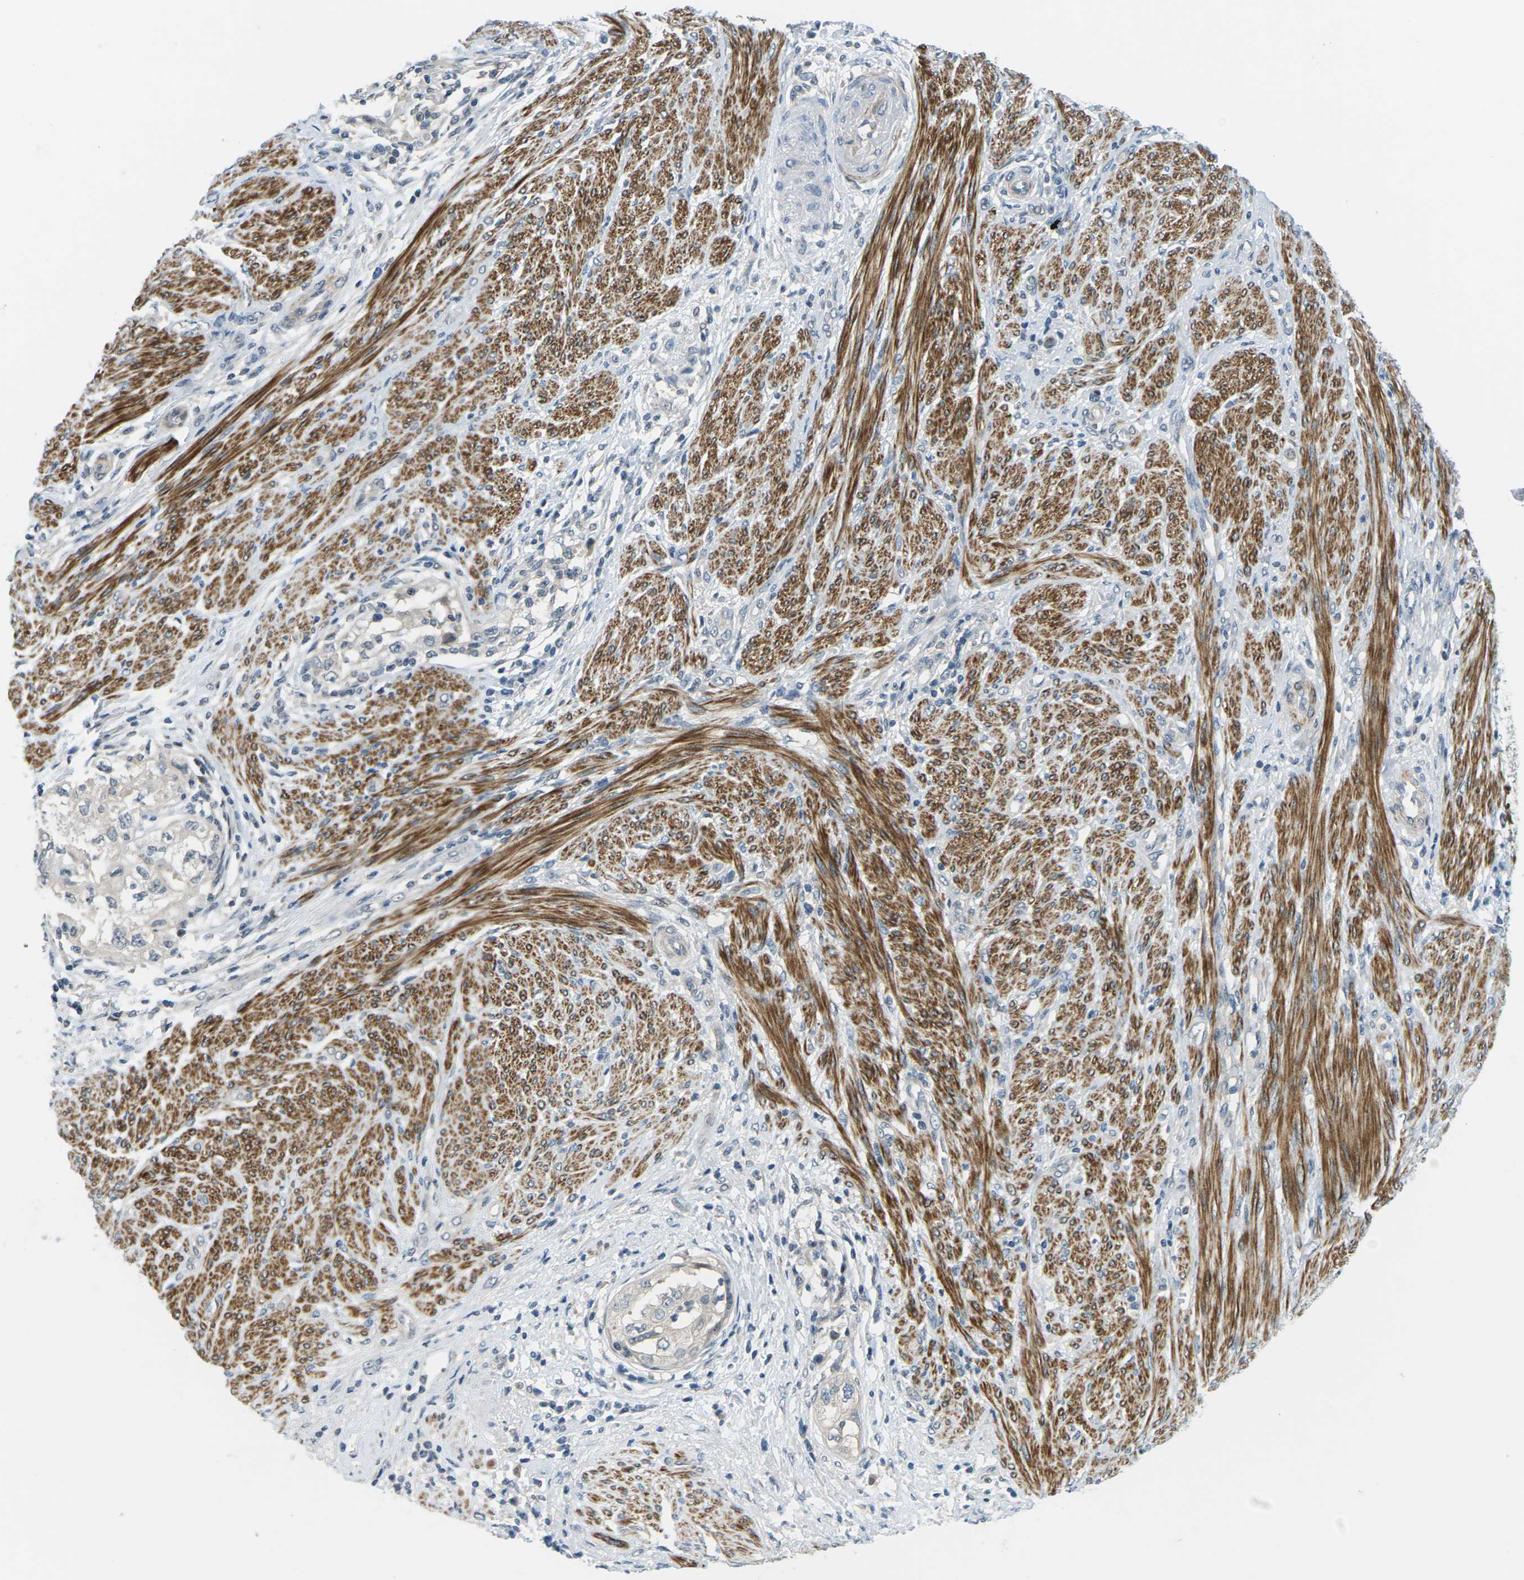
{"staining": {"intensity": "negative", "quantity": "none", "location": "none"}, "tissue": "endometrial cancer", "cell_type": "Tumor cells", "image_type": "cancer", "snomed": [{"axis": "morphology", "description": "Adenocarcinoma, NOS"}, {"axis": "topography", "description": "Endometrium"}], "caption": "The histopathology image reveals no significant positivity in tumor cells of adenocarcinoma (endometrial).", "gene": "SLC13A3", "patient": {"sex": "female", "age": 85}}